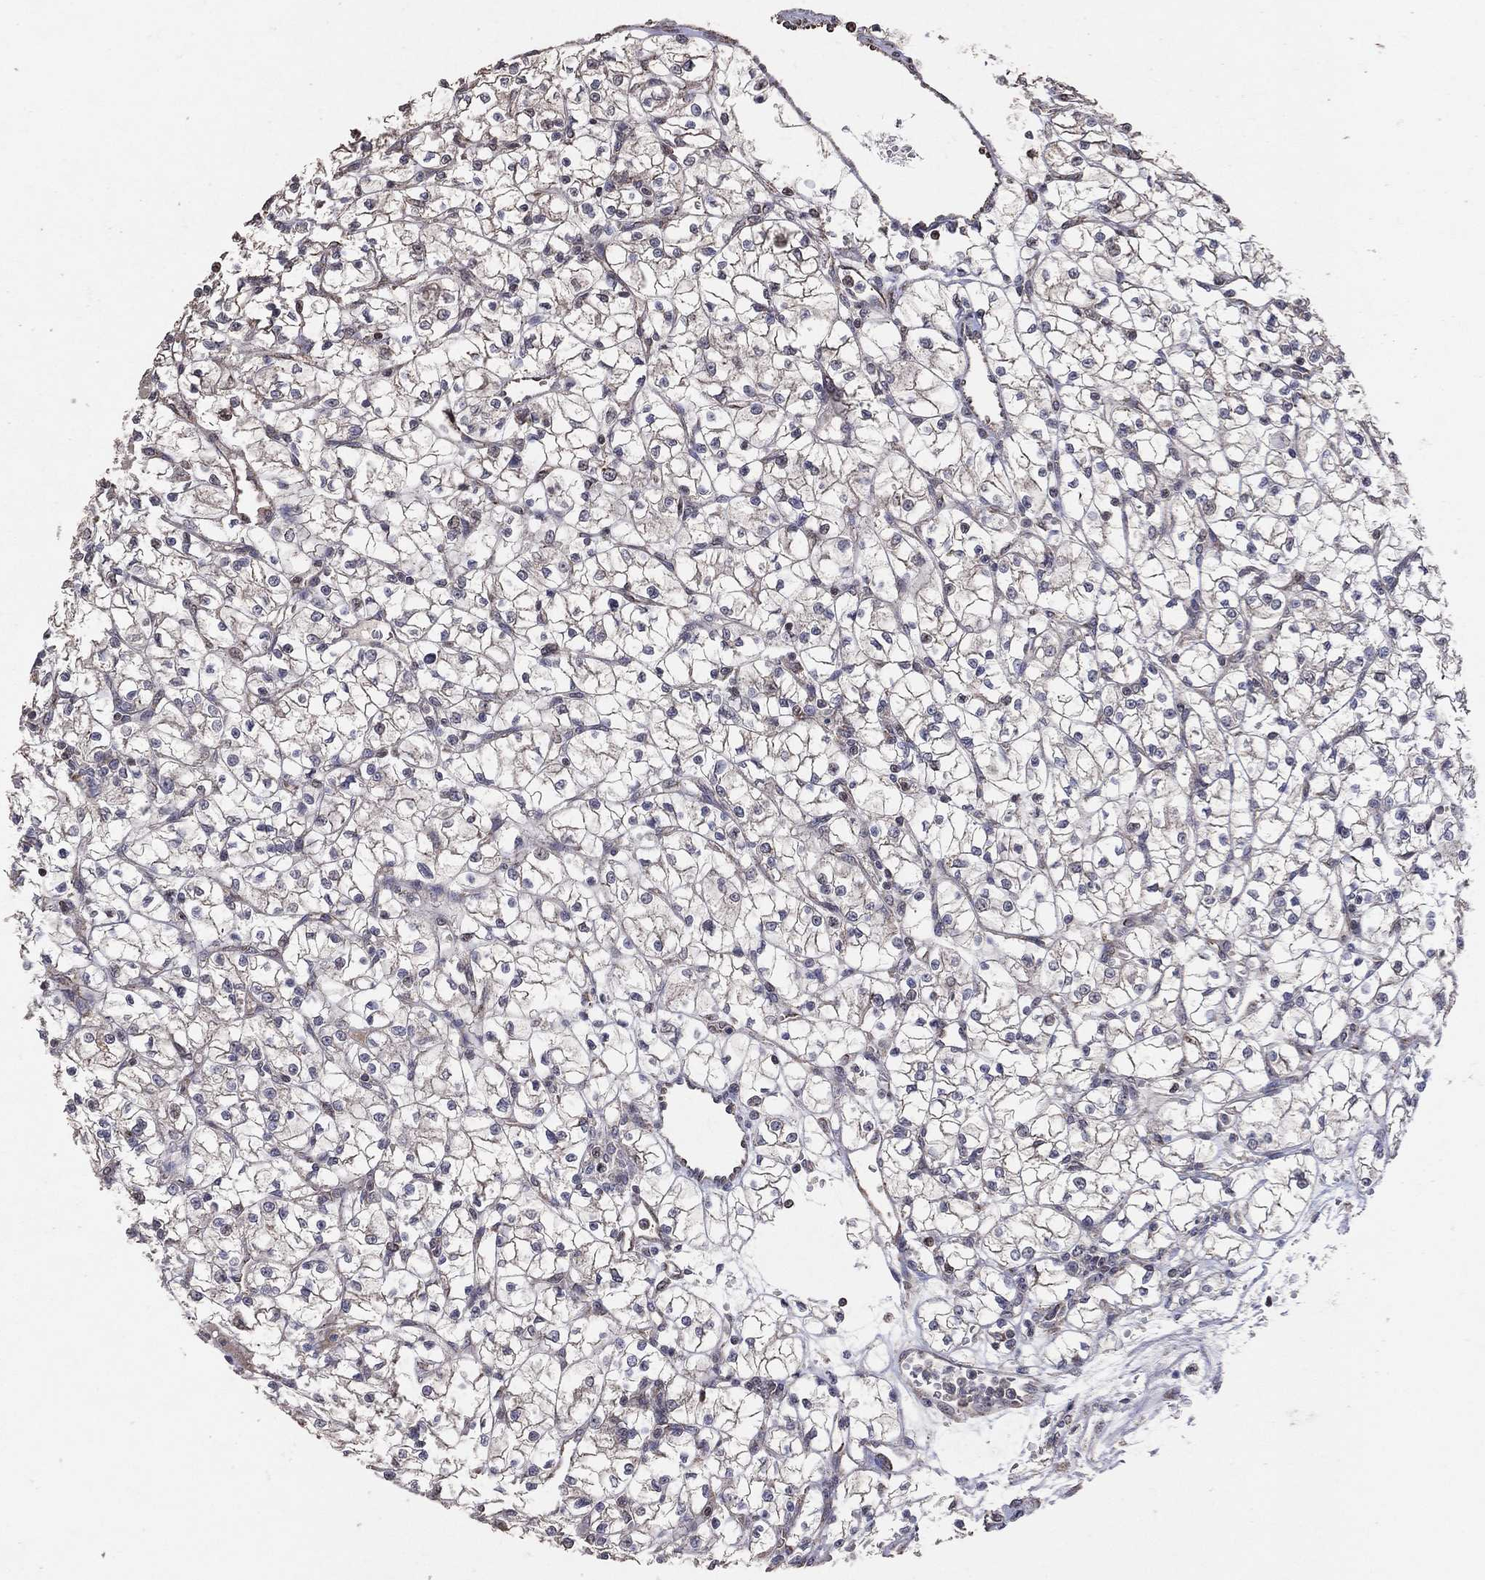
{"staining": {"intensity": "negative", "quantity": "none", "location": "none"}, "tissue": "renal cancer", "cell_type": "Tumor cells", "image_type": "cancer", "snomed": [{"axis": "morphology", "description": "Adenocarcinoma, NOS"}, {"axis": "topography", "description": "Kidney"}], "caption": "Tumor cells are negative for brown protein staining in renal cancer.", "gene": "LY6K", "patient": {"sex": "female", "age": 64}}